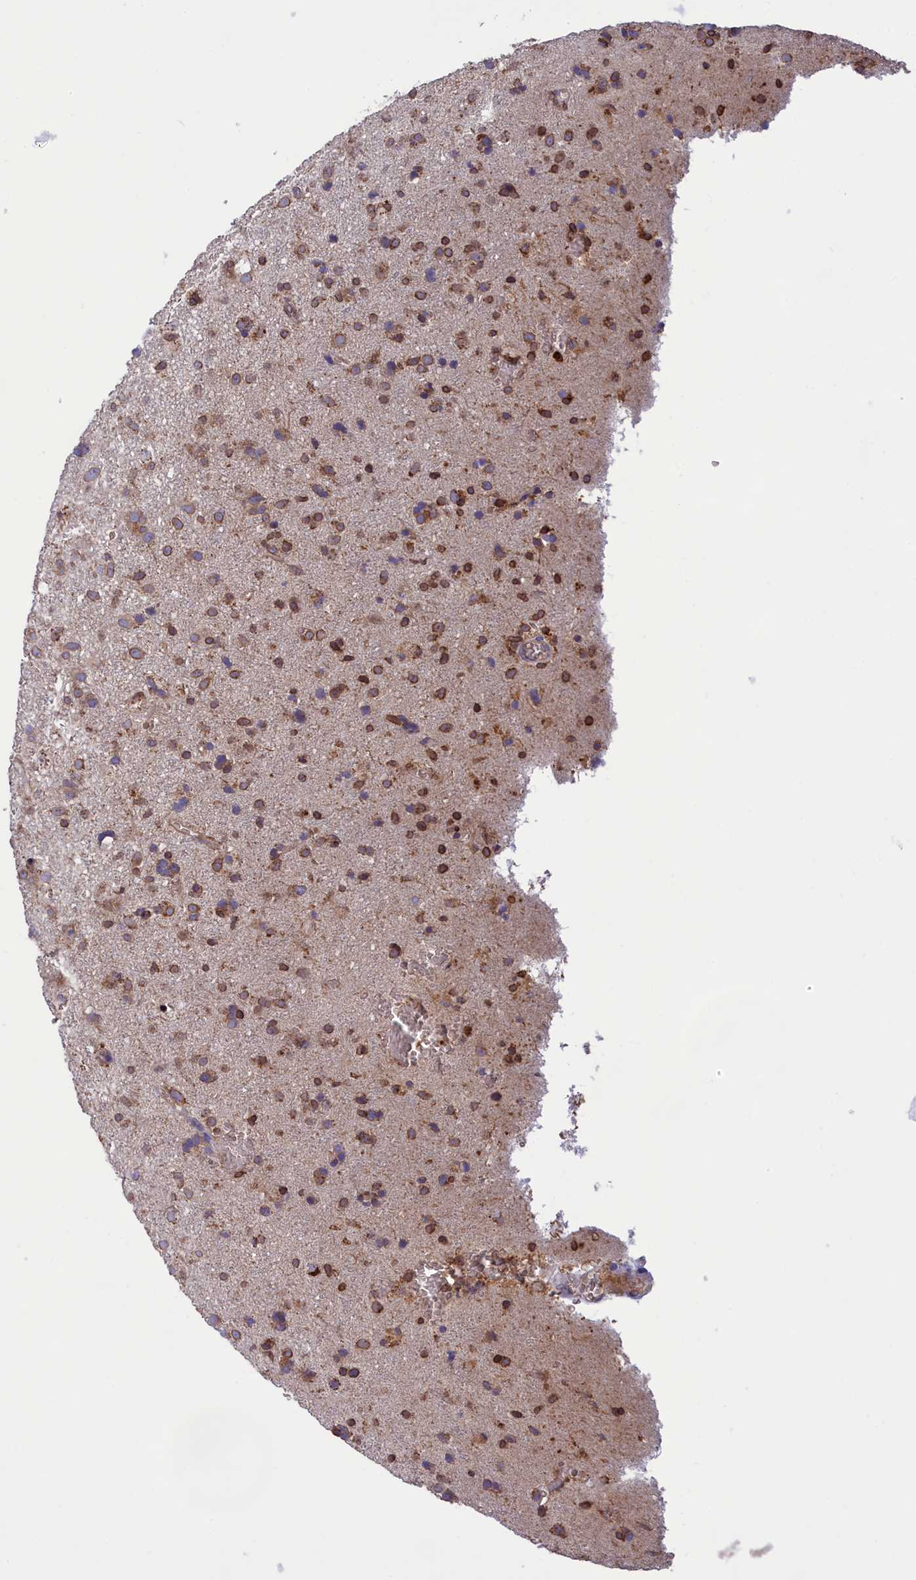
{"staining": {"intensity": "moderate", "quantity": "<25%", "location": "cytoplasmic/membranous"}, "tissue": "glioma", "cell_type": "Tumor cells", "image_type": "cancer", "snomed": [{"axis": "morphology", "description": "Glioma, malignant, Low grade"}, {"axis": "topography", "description": "Brain"}], "caption": "A histopathology image showing moderate cytoplasmic/membranous staining in approximately <25% of tumor cells in low-grade glioma (malignant), as visualized by brown immunohistochemical staining.", "gene": "PKHD1L1", "patient": {"sex": "male", "age": 65}}